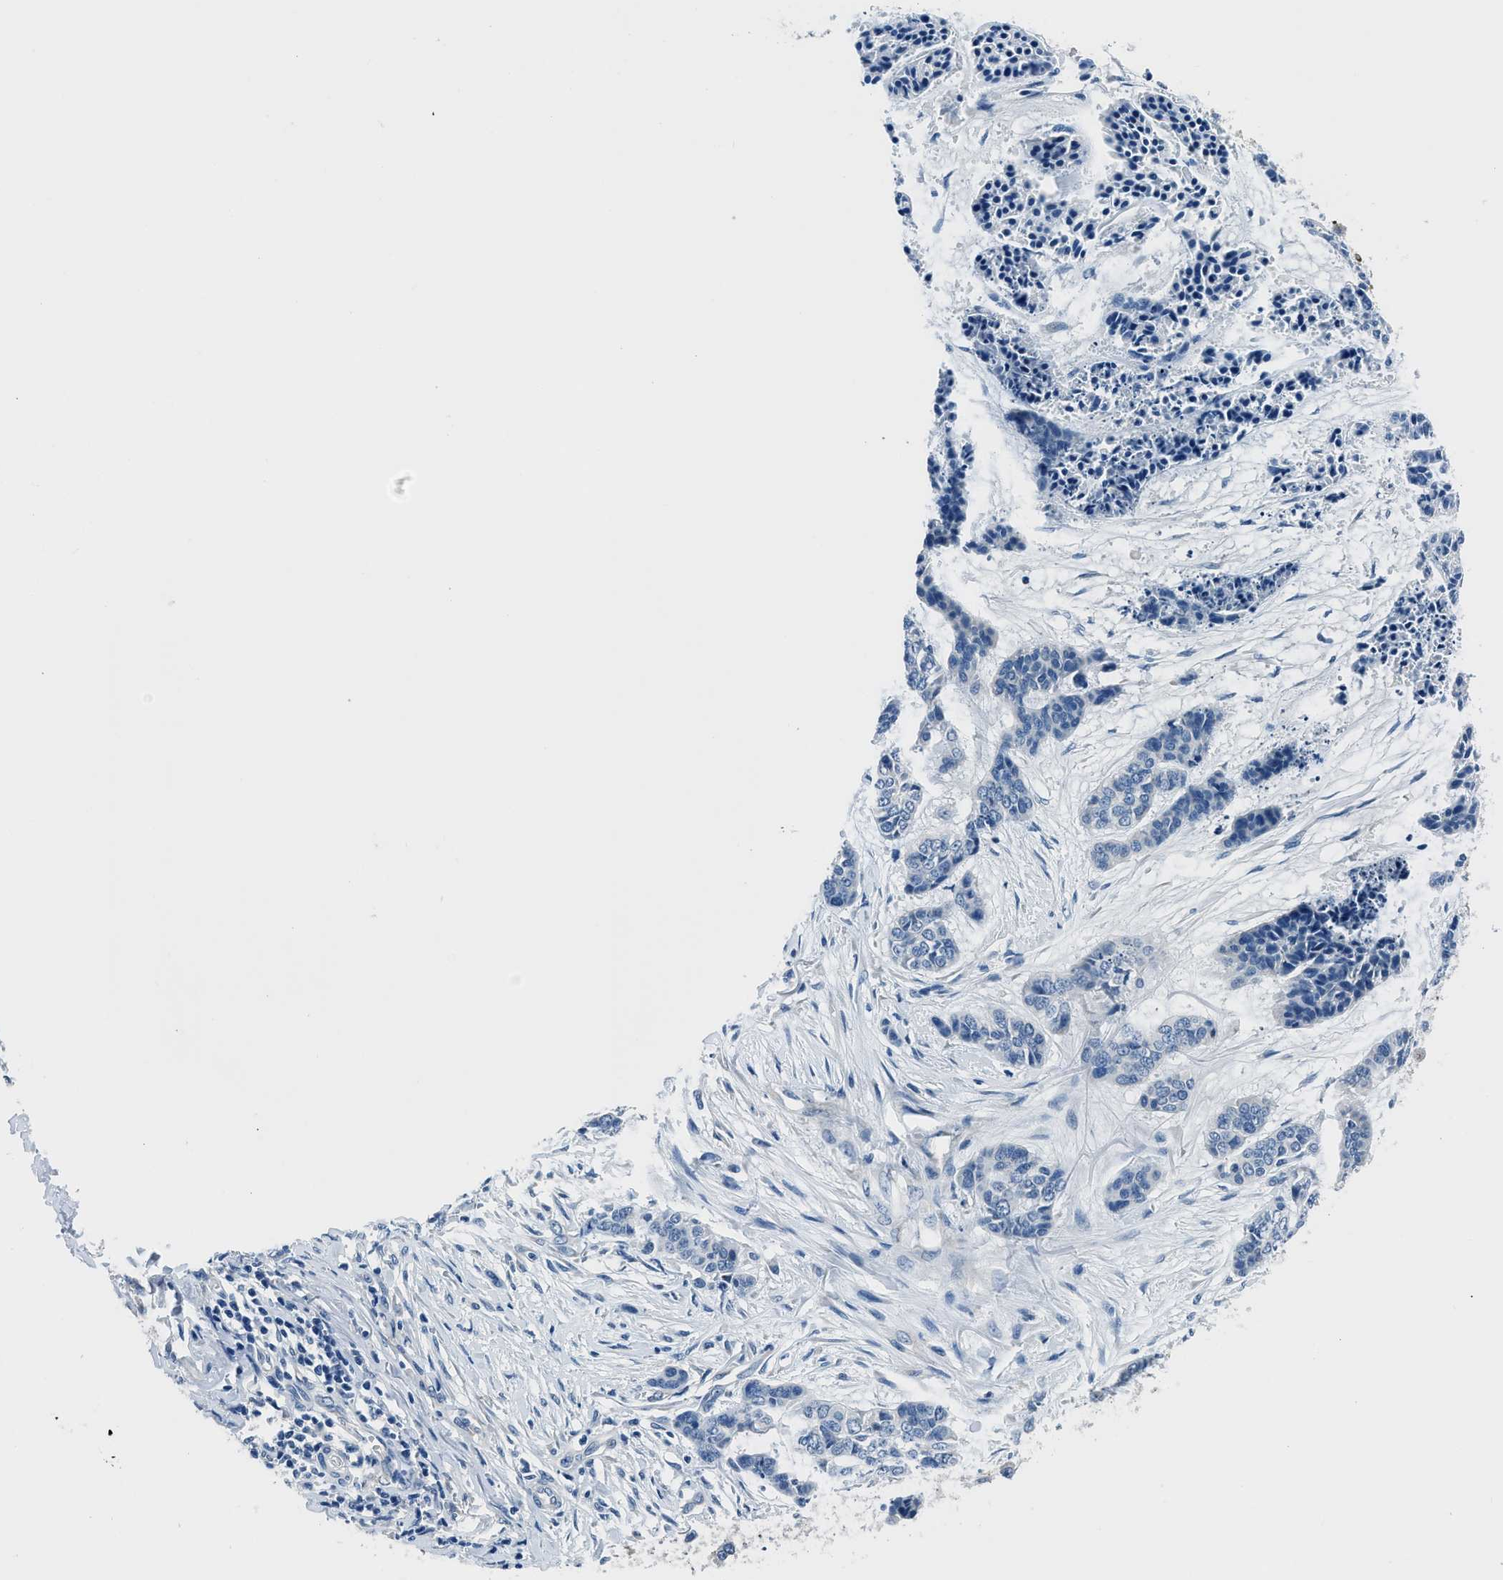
{"staining": {"intensity": "negative", "quantity": "none", "location": "none"}, "tissue": "skin cancer", "cell_type": "Tumor cells", "image_type": "cancer", "snomed": [{"axis": "morphology", "description": "Basal cell carcinoma"}, {"axis": "topography", "description": "Skin"}], "caption": "Immunohistochemistry image of neoplastic tissue: human skin cancer (basal cell carcinoma) stained with DAB reveals no significant protein positivity in tumor cells. The staining is performed using DAB brown chromogen with nuclei counter-stained in using hematoxylin.", "gene": "GJA3", "patient": {"sex": "female", "age": 64}}